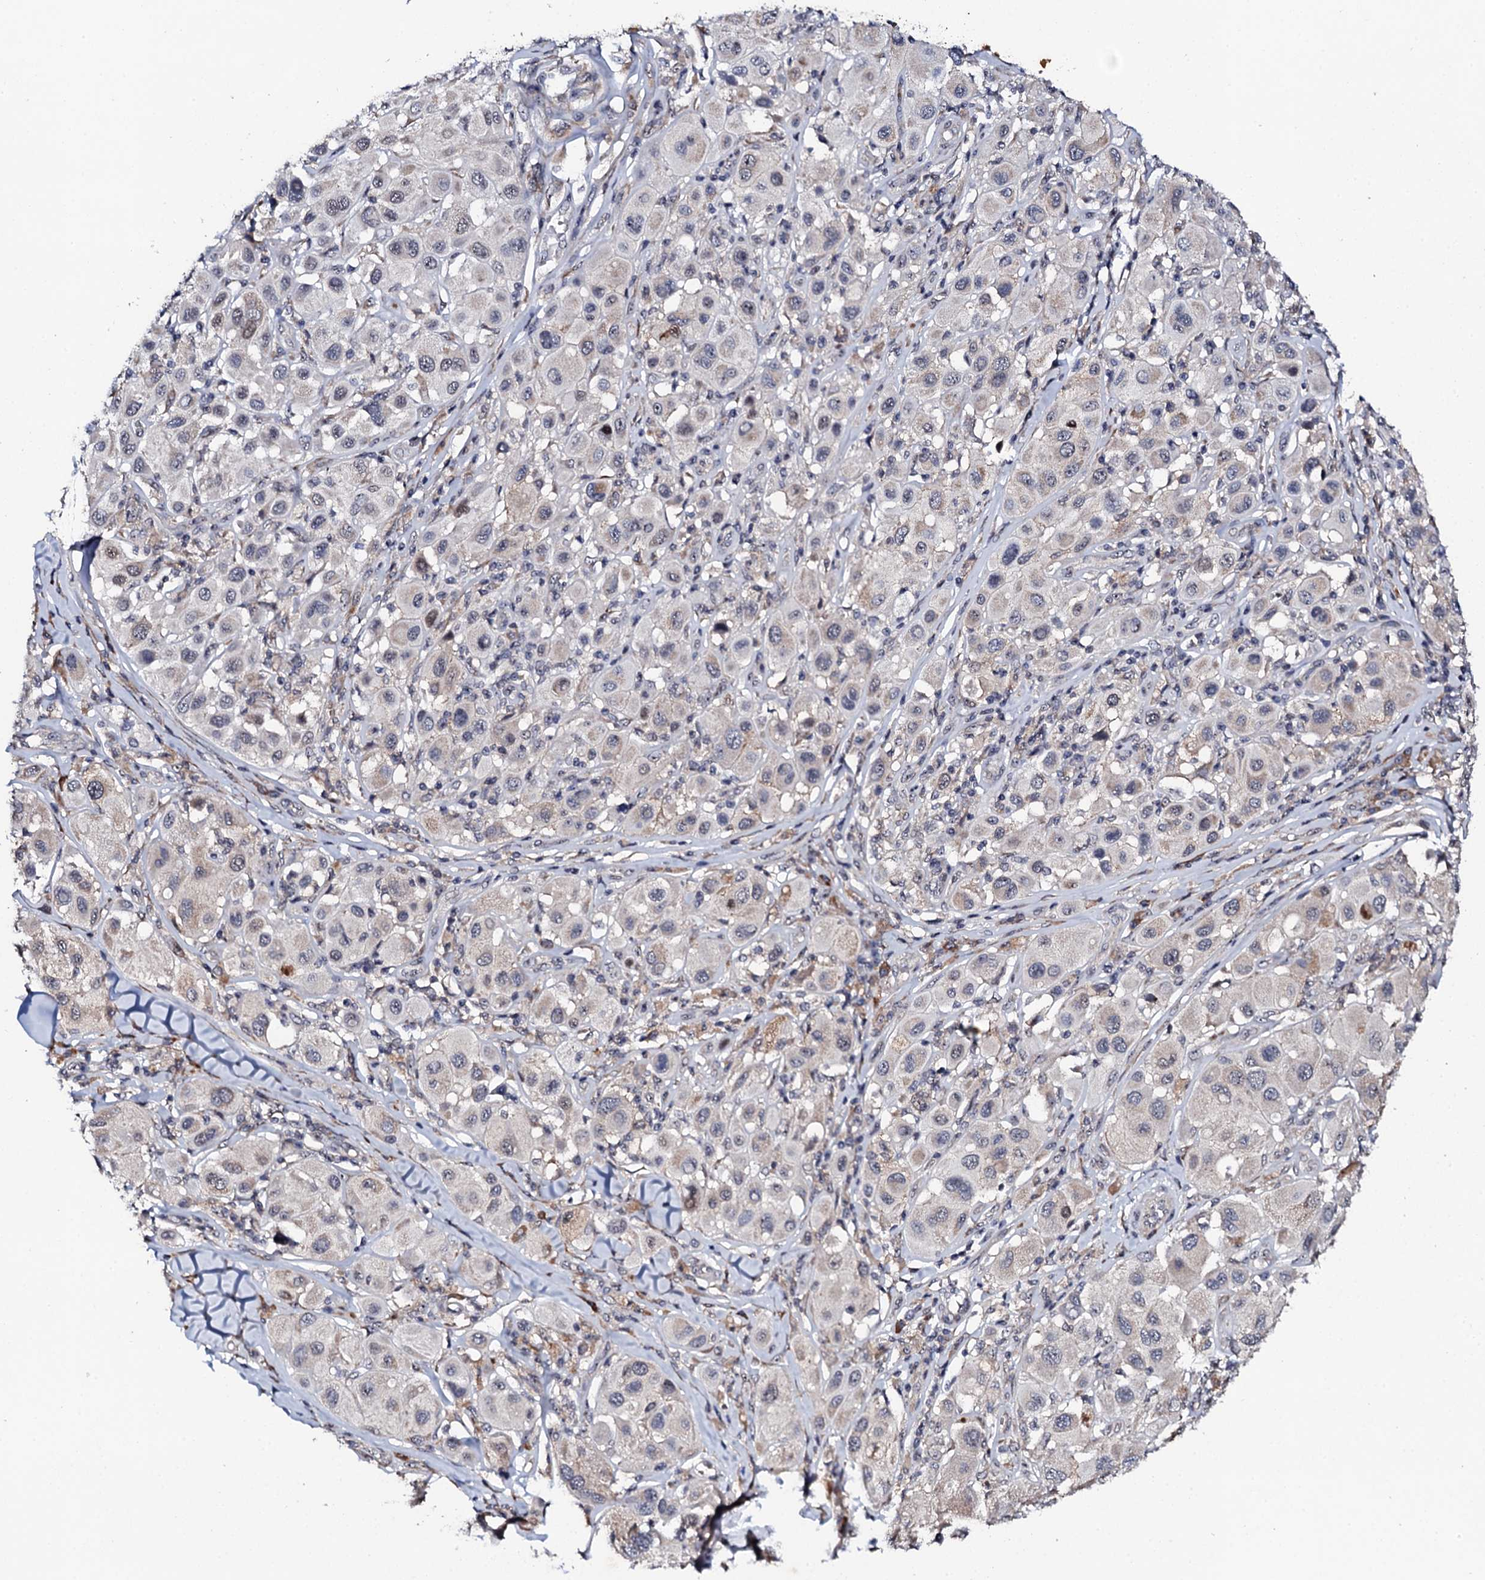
{"staining": {"intensity": "negative", "quantity": "none", "location": "none"}, "tissue": "melanoma", "cell_type": "Tumor cells", "image_type": "cancer", "snomed": [{"axis": "morphology", "description": "Malignant melanoma, Metastatic site"}, {"axis": "topography", "description": "Skin"}], "caption": "There is no significant positivity in tumor cells of malignant melanoma (metastatic site).", "gene": "FAM111A", "patient": {"sex": "male", "age": 41}}